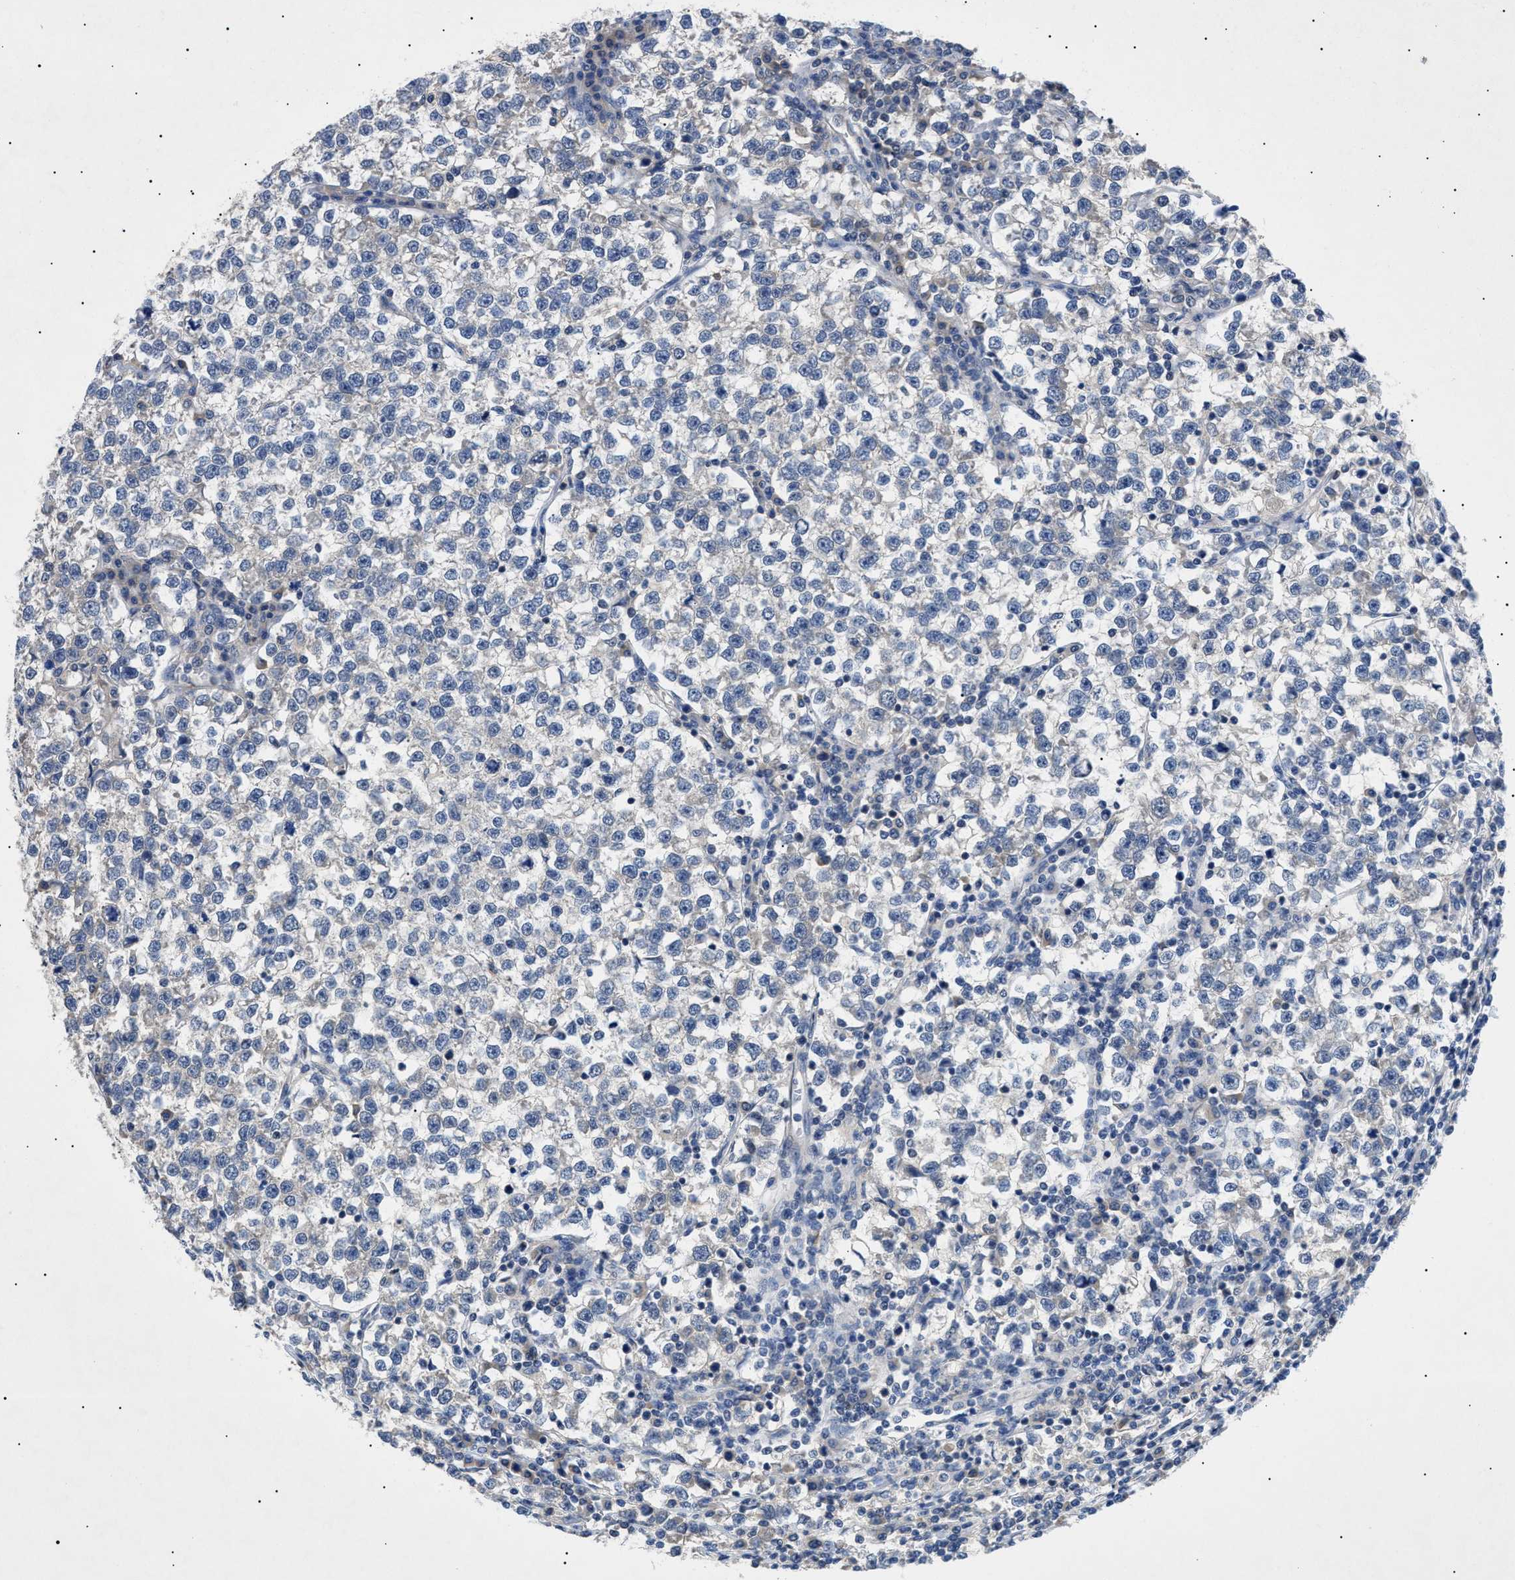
{"staining": {"intensity": "weak", "quantity": "<25%", "location": "cytoplasmic/membranous"}, "tissue": "testis cancer", "cell_type": "Tumor cells", "image_type": "cancer", "snomed": [{"axis": "morphology", "description": "Normal tissue, NOS"}, {"axis": "morphology", "description": "Seminoma, NOS"}, {"axis": "topography", "description": "Testis"}], "caption": "The micrograph demonstrates no significant positivity in tumor cells of testis cancer.", "gene": "RIPK1", "patient": {"sex": "male", "age": 43}}